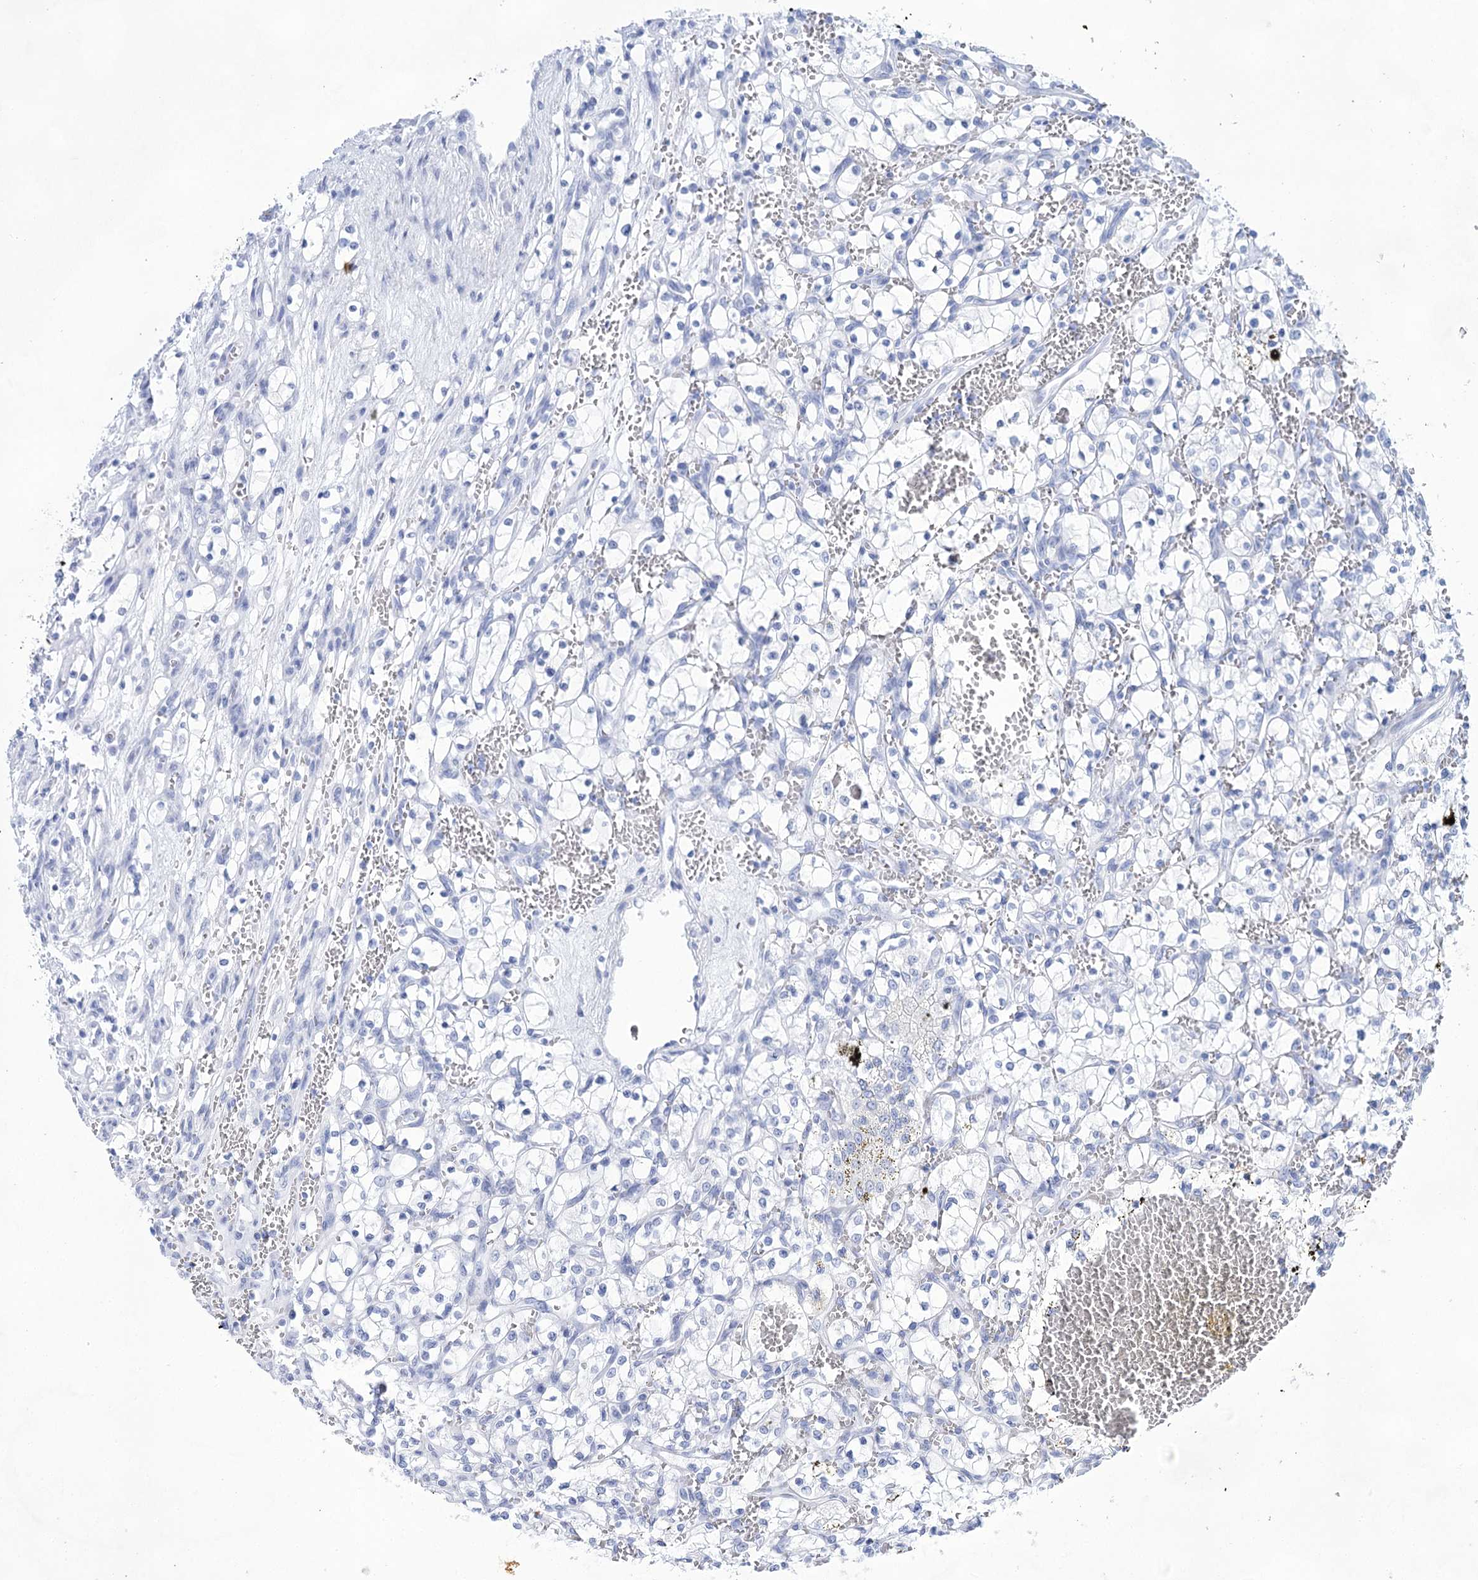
{"staining": {"intensity": "negative", "quantity": "none", "location": "none"}, "tissue": "renal cancer", "cell_type": "Tumor cells", "image_type": "cancer", "snomed": [{"axis": "morphology", "description": "Adenocarcinoma, NOS"}, {"axis": "topography", "description": "Kidney"}], "caption": "An immunohistochemistry photomicrograph of adenocarcinoma (renal) is shown. There is no staining in tumor cells of adenocarcinoma (renal).", "gene": "LALBA", "patient": {"sex": "female", "age": 69}}